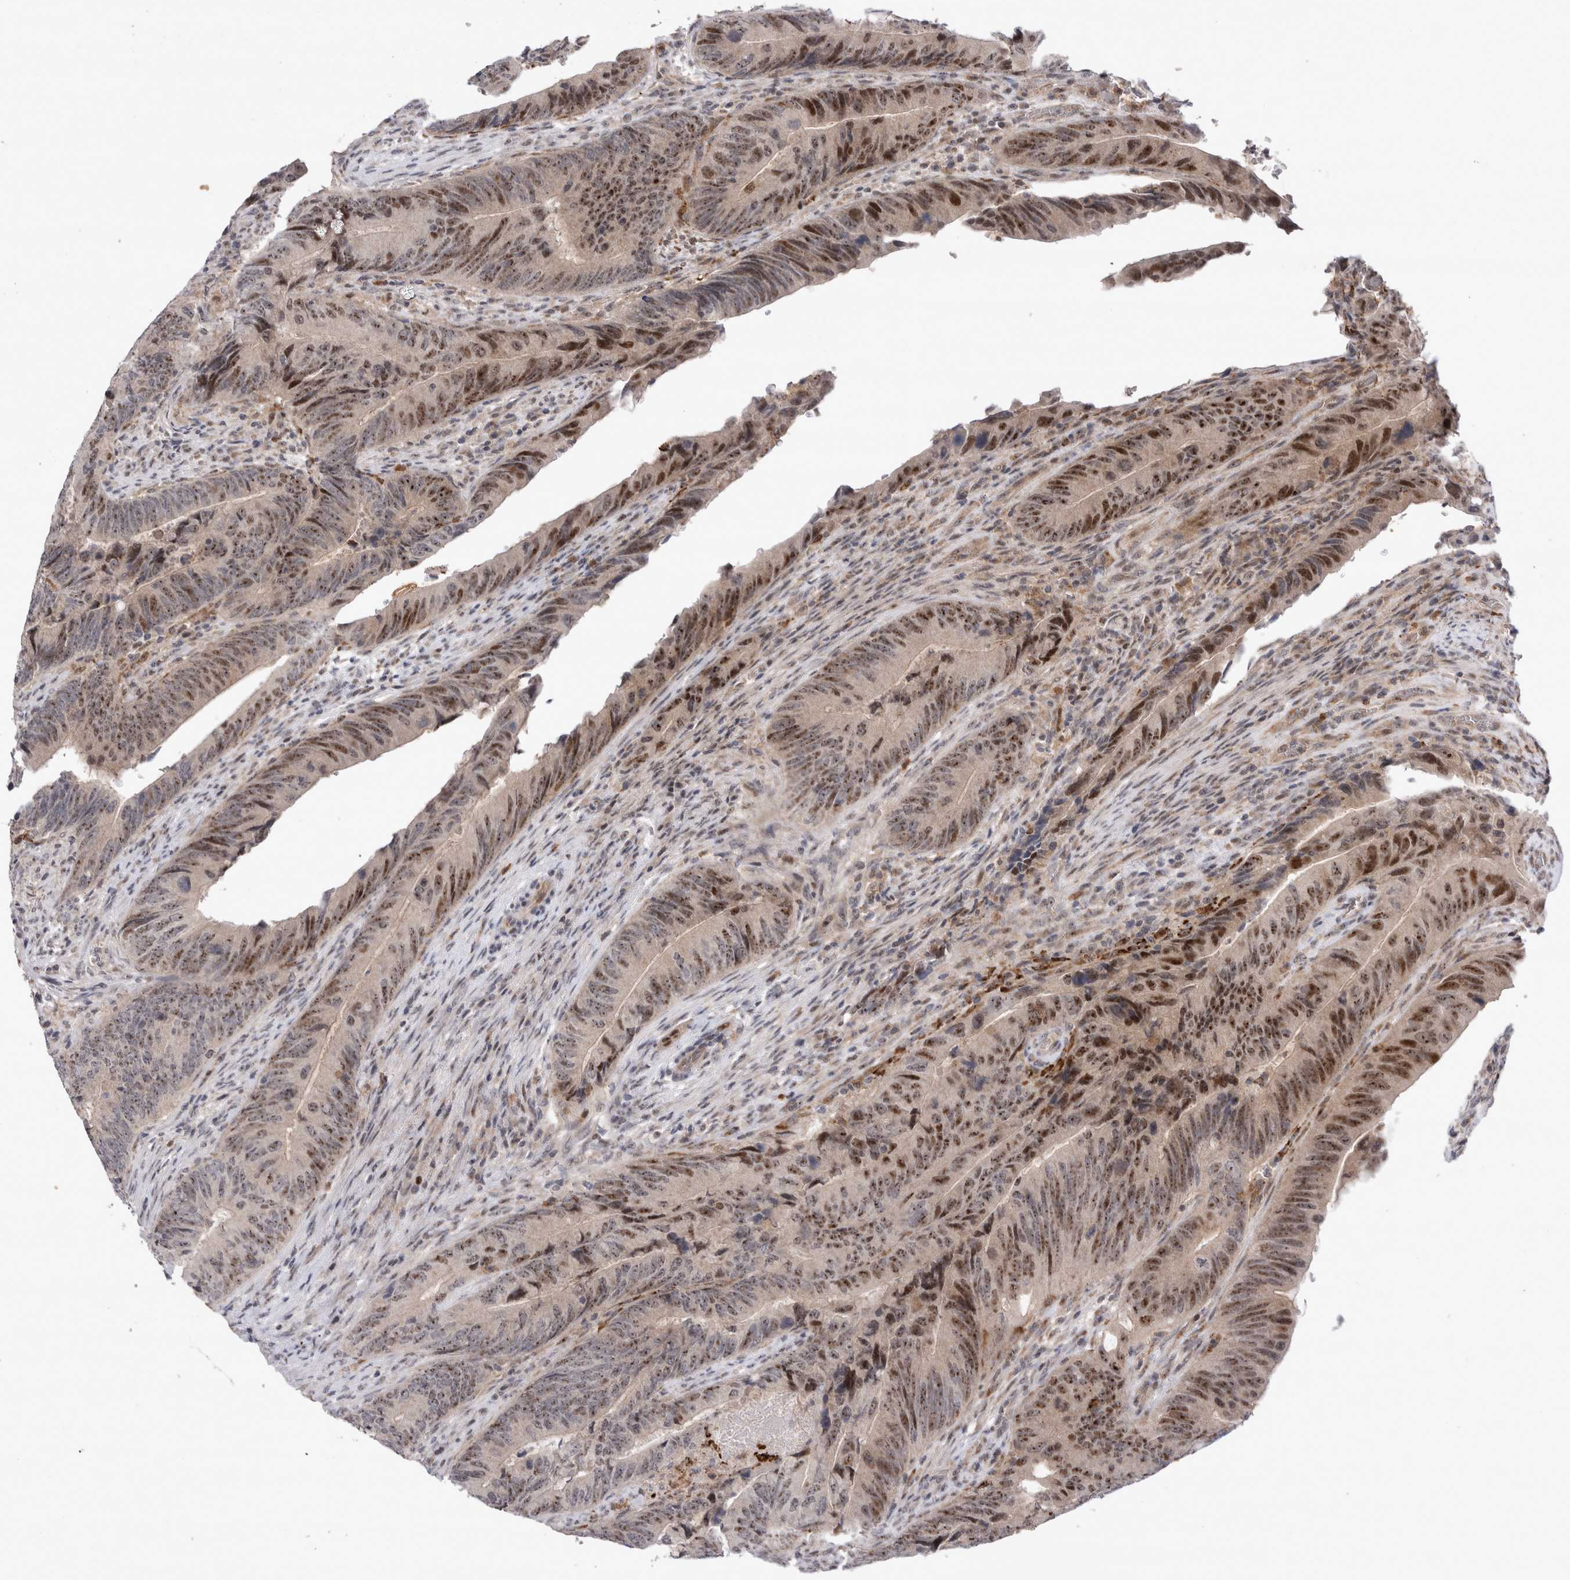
{"staining": {"intensity": "moderate", "quantity": ">75%", "location": "nuclear"}, "tissue": "colorectal cancer", "cell_type": "Tumor cells", "image_type": "cancer", "snomed": [{"axis": "morphology", "description": "Normal tissue, NOS"}, {"axis": "morphology", "description": "Adenocarcinoma, NOS"}, {"axis": "topography", "description": "Colon"}], "caption": "High-magnification brightfield microscopy of colorectal adenocarcinoma stained with DAB (brown) and counterstained with hematoxylin (blue). tumor cells exhibit moderate nuclear staining is present in approximately>75% of cells. Immunohistochemistry stains the protein in brown and the nuclei are stained blue.", "gene": "STK11", "patient": {"sex": "male", "age": 56}}